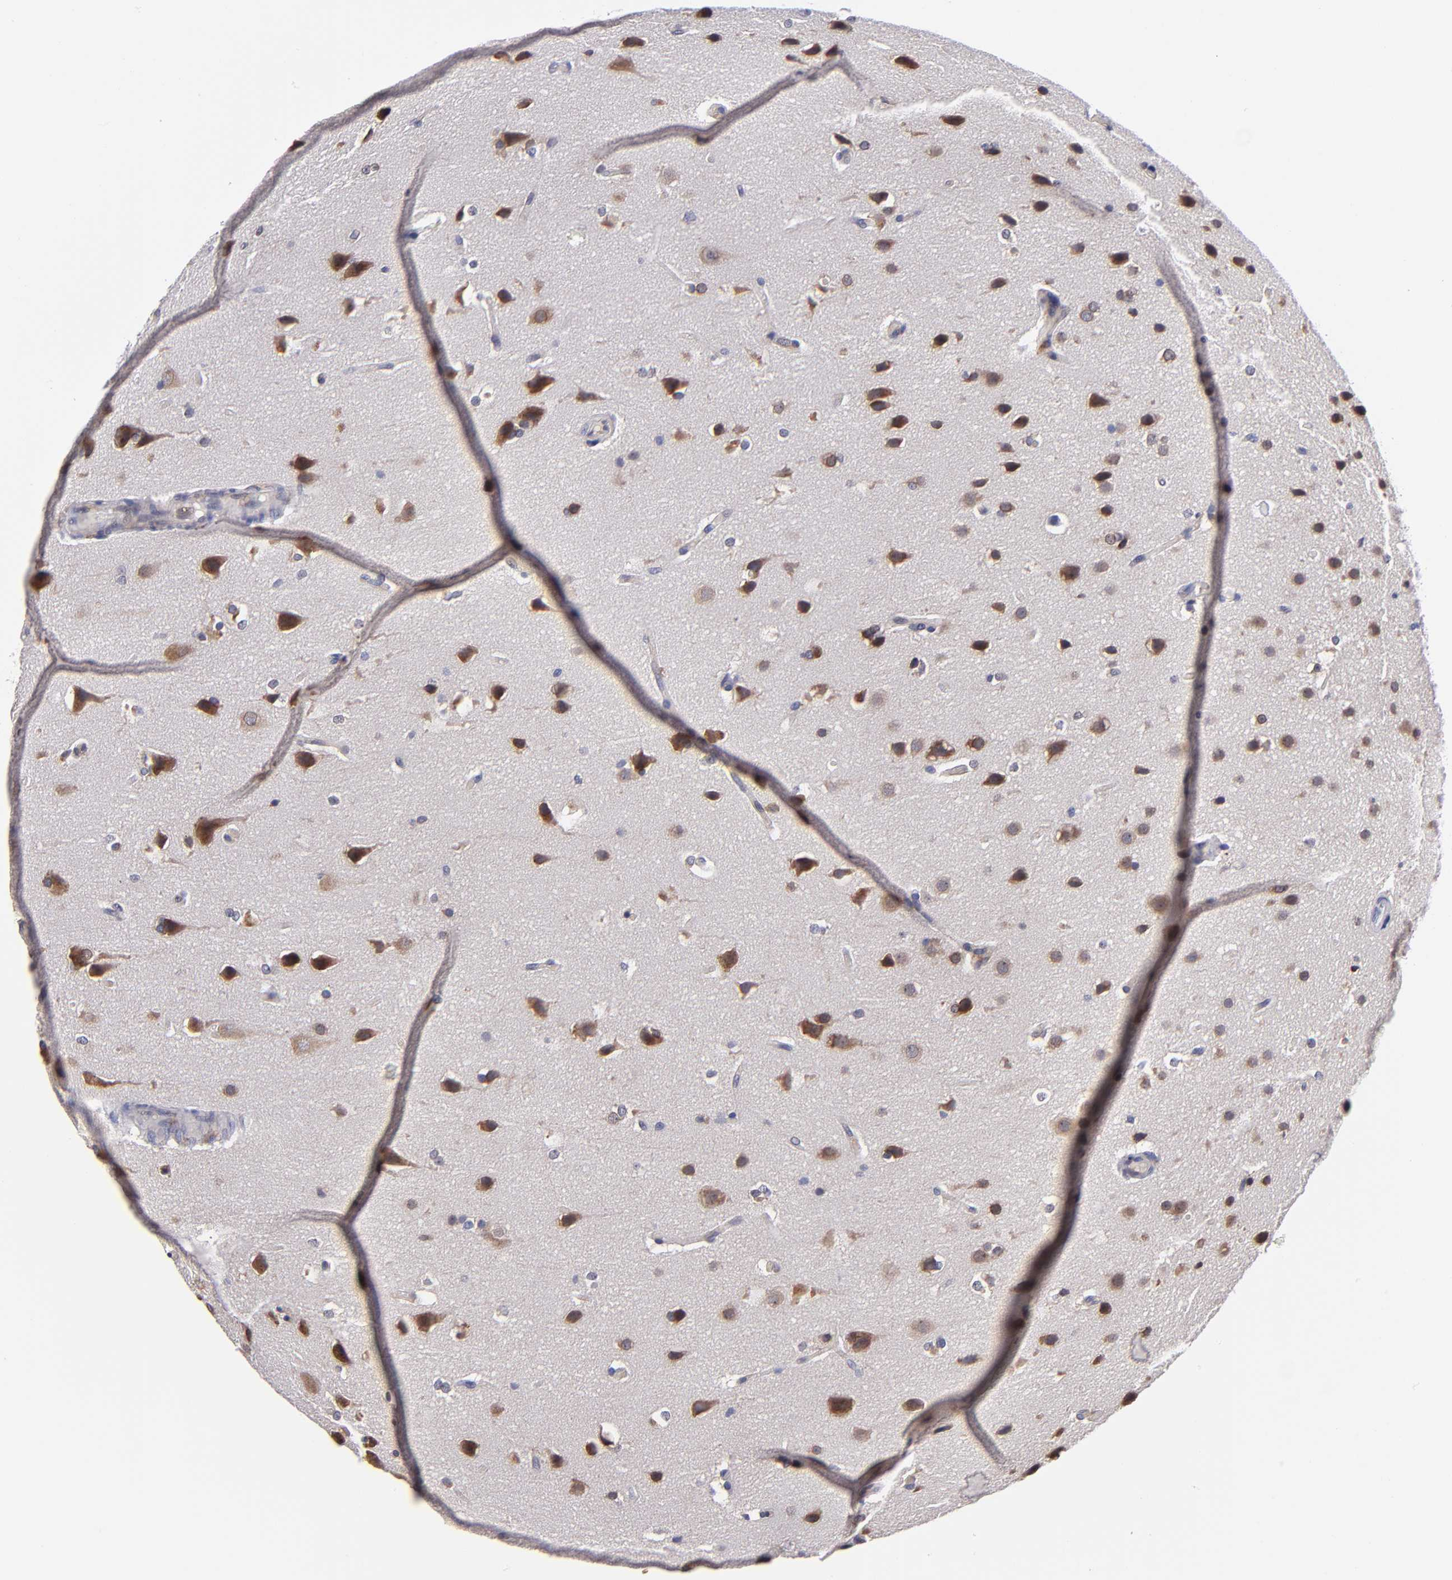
{"staining": {"intensity": "weak", "quantity": "25%-75%", "location": "cytoplasmic/membranous"}, "tissue": "glioma", "cell_type": "Tumor cells", "image_type": "cancer", "snomed": [{"axis": "morphology", "description": "Glioma, malignant, Low grade"}, {"axis": "topography", "description": "Cerebral cortex"}], "caption": "Protein positivity by IHC displays weak cytoplasmic/membranous expression in about 25%-75% of tumor cells in malignant glioma (low-grade).", "gene": "EIF3L", "patient": {"sex": "female", "age": 47}}